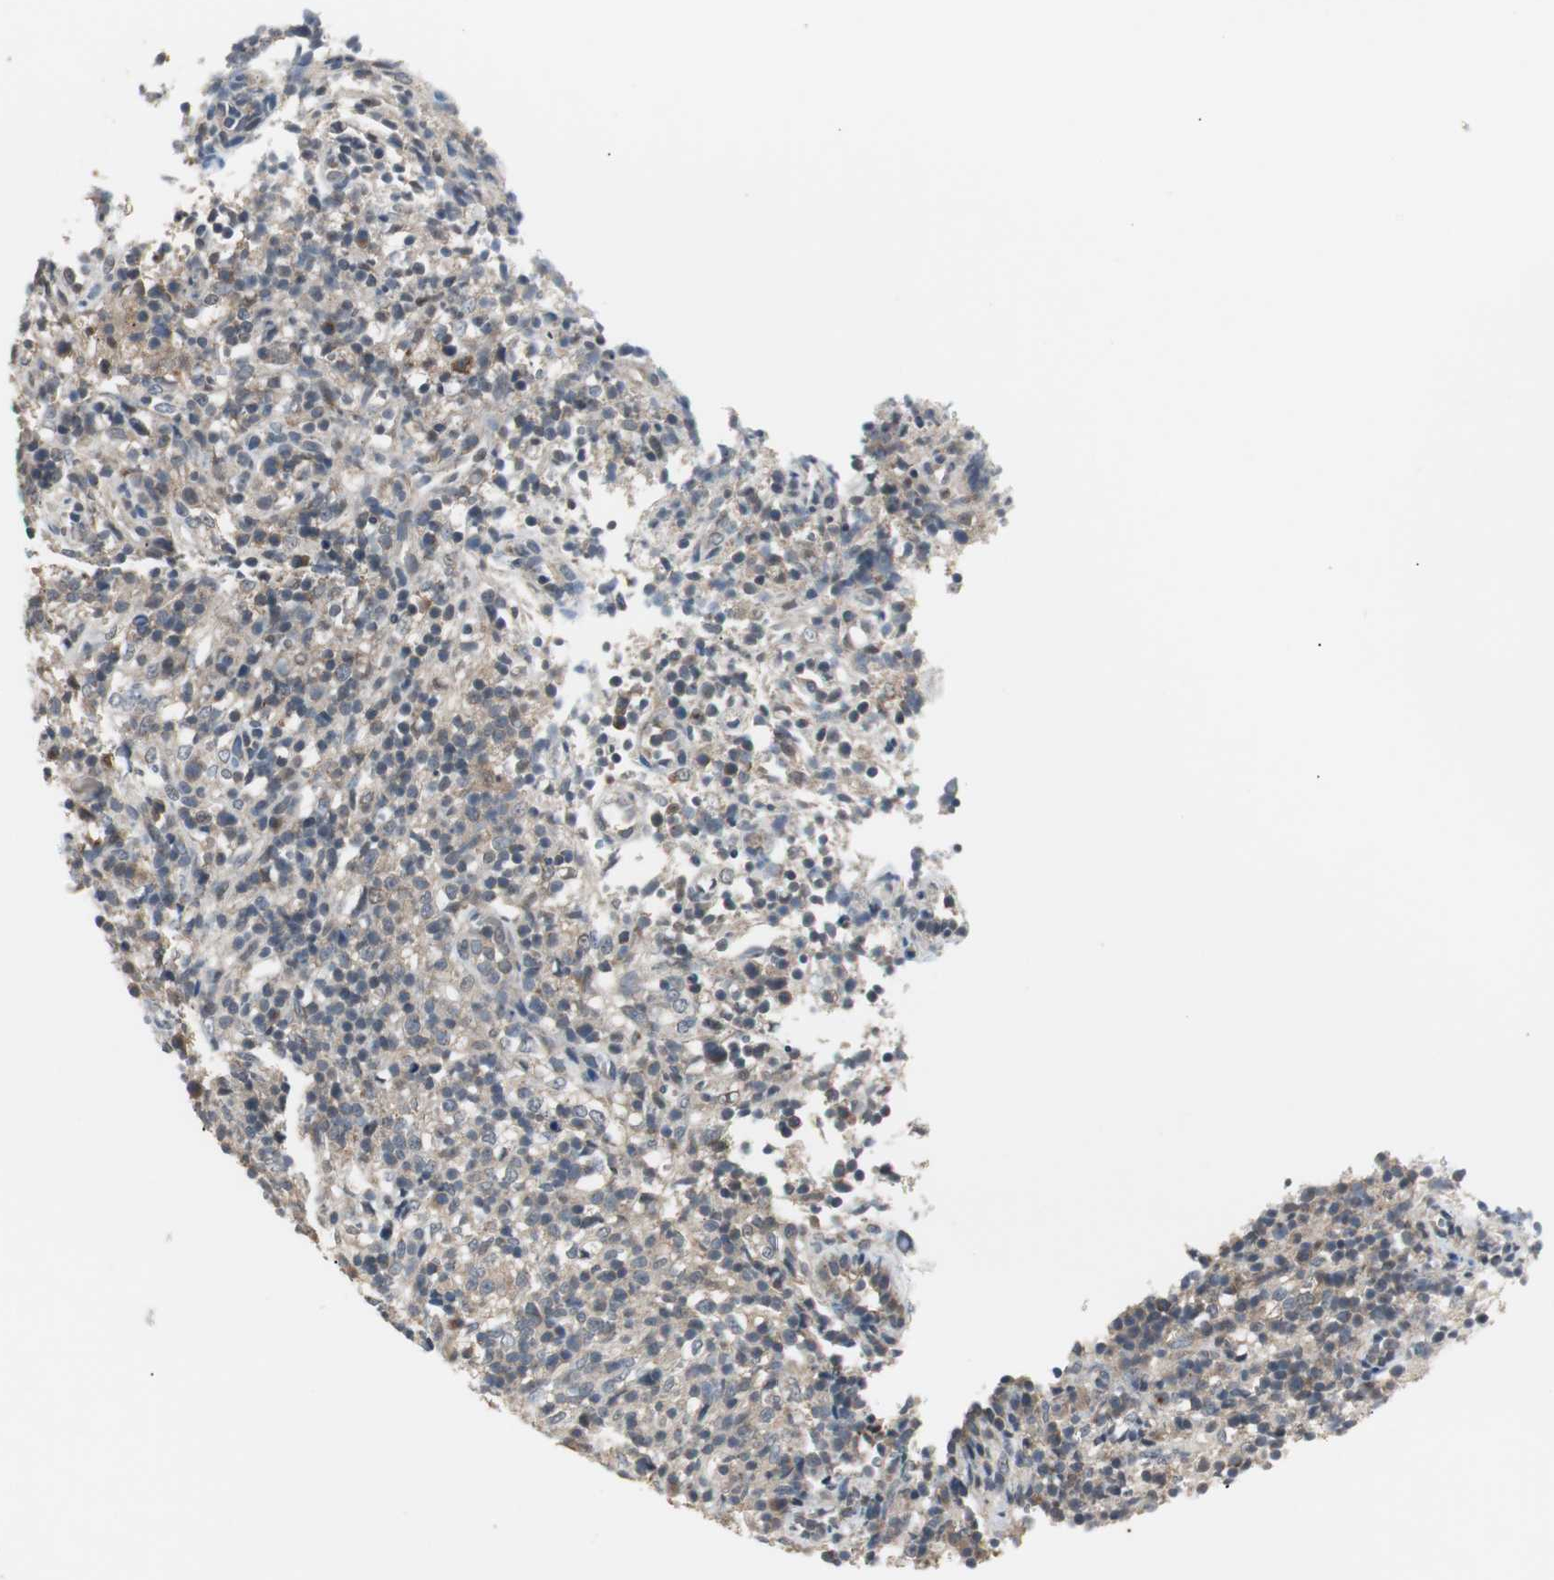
{"staining": {"intensity": "weak", "quantity": "<25%", "location": "cytoplasmic/membranous"}, "tissue": "lymphoma", "cell_type": "Tumor cells", "image_type": "cancer", "snomed": [{"axis": "morphology", "description": "Malignant lymphoma, non-Hodgkin's type, High grade"}, {"axis": "topography", "description": "Lymph node"}], "caption": "A high-resolution photomicrograph shows IHC staining of high-grade malignant lymphoma, non-Hodgkin's type, which exhibits no significant positivity in tumor cells.", "gene": "PTPRN2", "patient": {"sex": "female", "age": 76}}